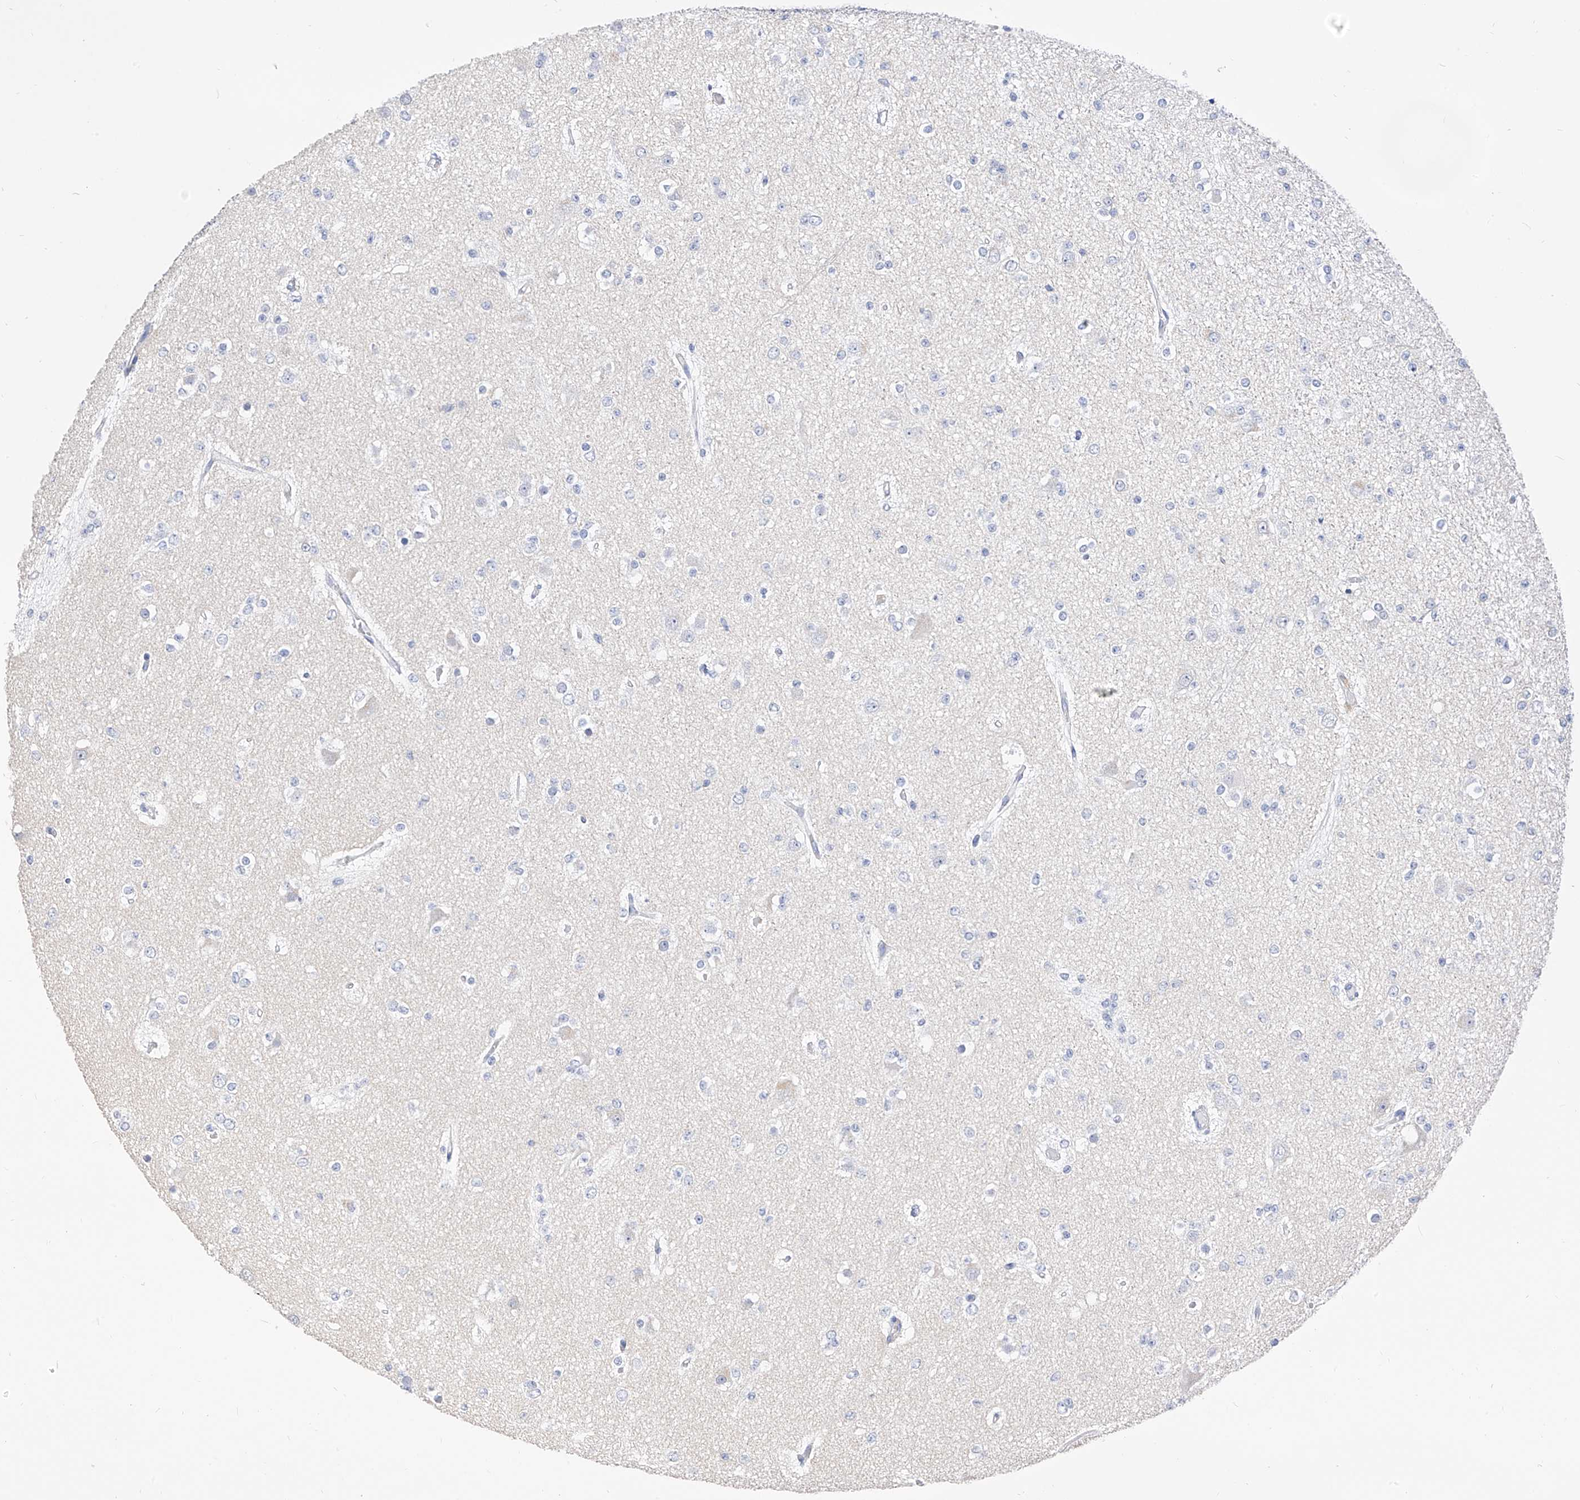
{"staining": {"intensity": "negative", "quantity": "none", "location": "none"}, "tissue": "glioma", "cell_type": "Tumor cells", "image_type": "cancer", "snomed": [{"axis": "morphology", "description": "Glioma, malignant, Low grade"}, {"axis": "topography", "description": "Brain"}], "caption": "High power microscopy photomicrograph of an immunohistochemistry micrograph of malignant glioma (low-grade), revealing no significant expression in tumor cells. The staining is performed using DAB brown chromogen with nuclei counter-stained in using hematoxylin.", "gene": "ZZEF1", "patient": {"sex": "female", "age": 22}}